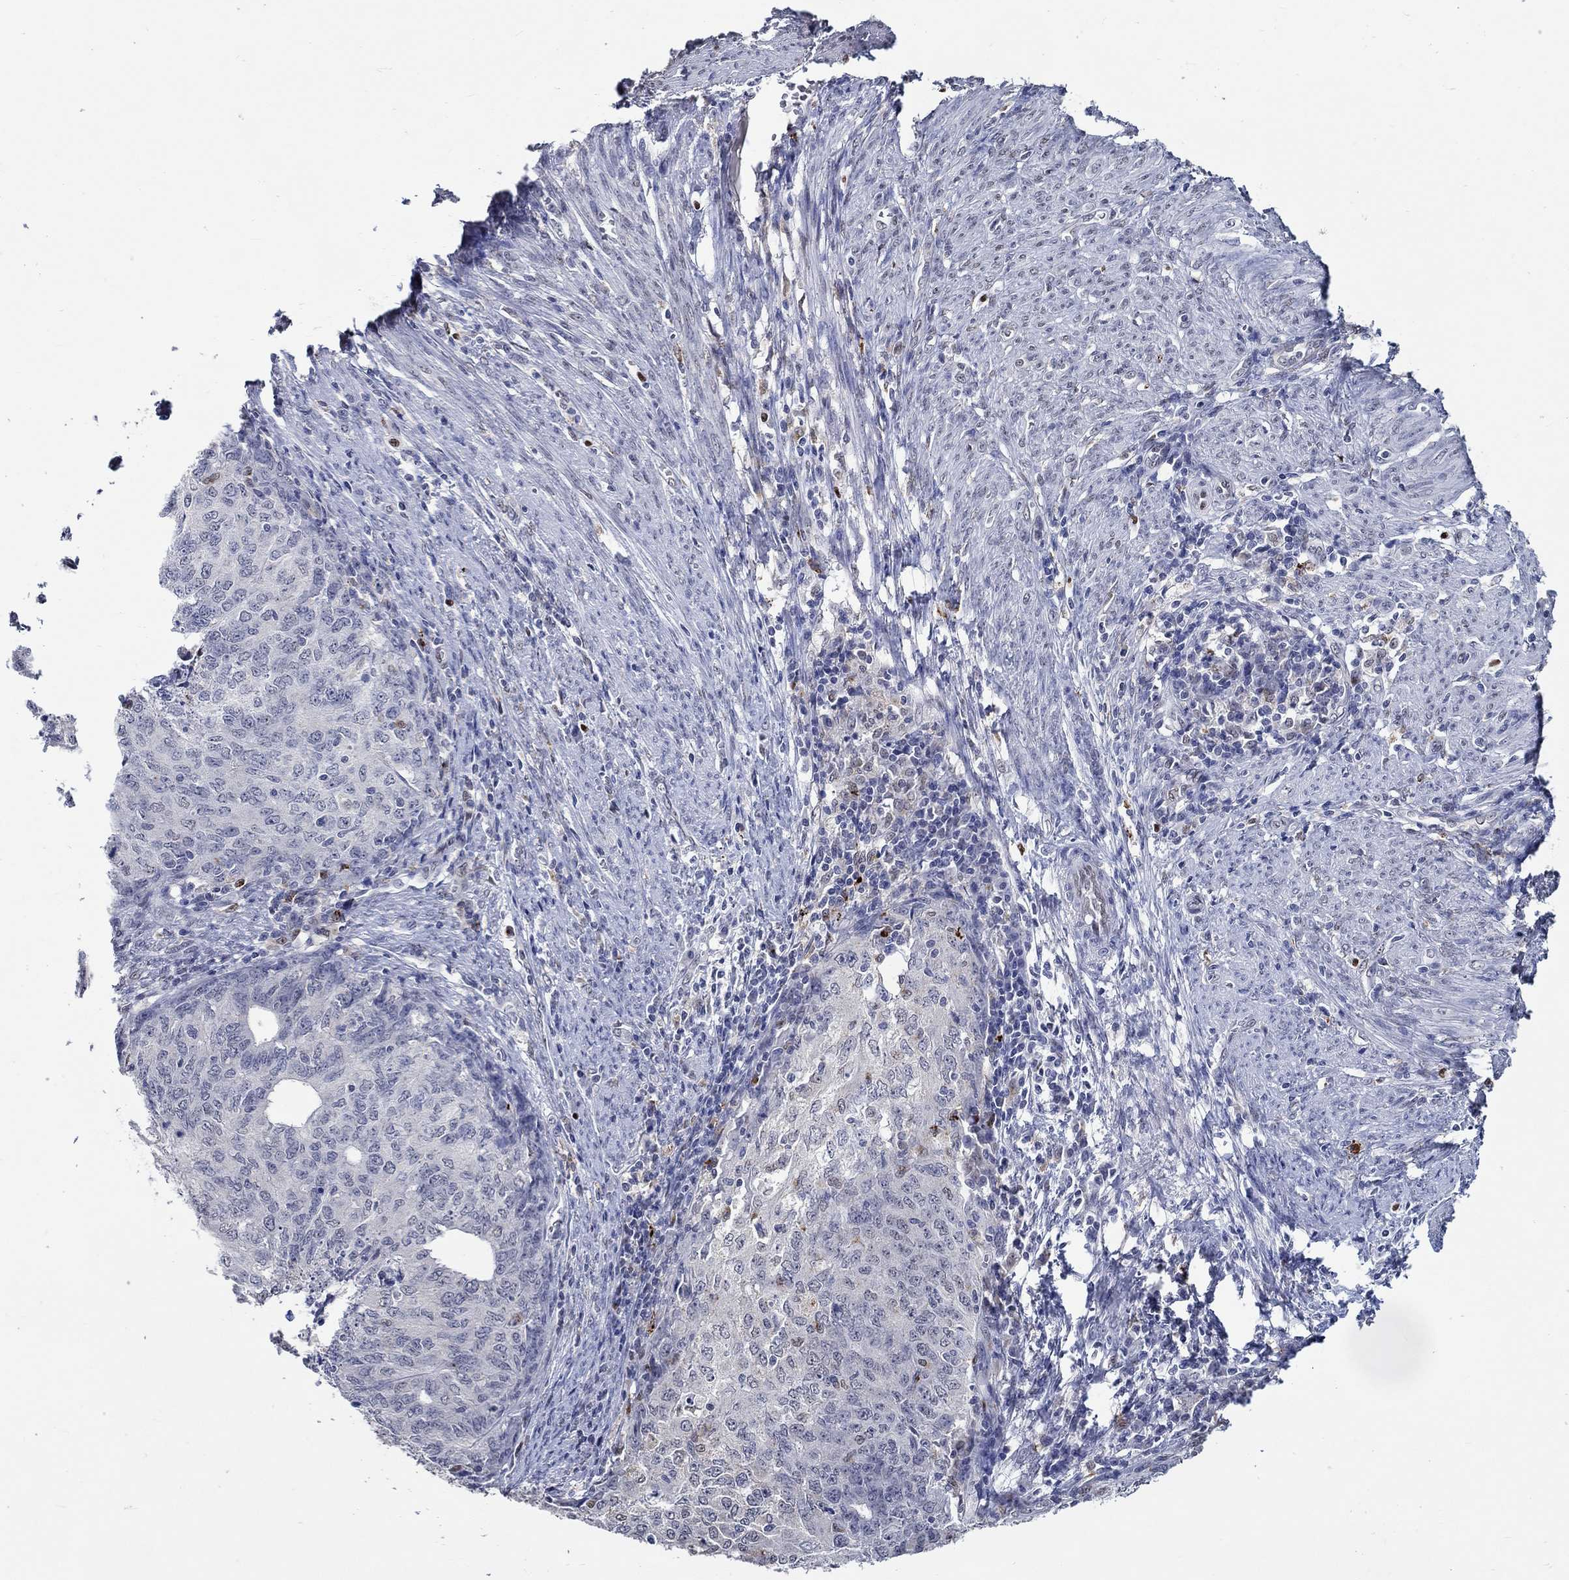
{"staining": {"intensity": "negative", "quantity": "none", "location": "none"}, "tissue": "endometrial cancer", "cell_type": "Tumor cells", "image_type": "cancer", "snomed": [{"axis": "morphology", "description": "Adenocarcinoma, NOS"}, {"axis": "topography", "description": "Endometrium"}], "caption": "Tumor cells show no significant protein staining in endometrial cancer.", "gene": "GATA2", "patient": {"sex": "female", "age": 82}}